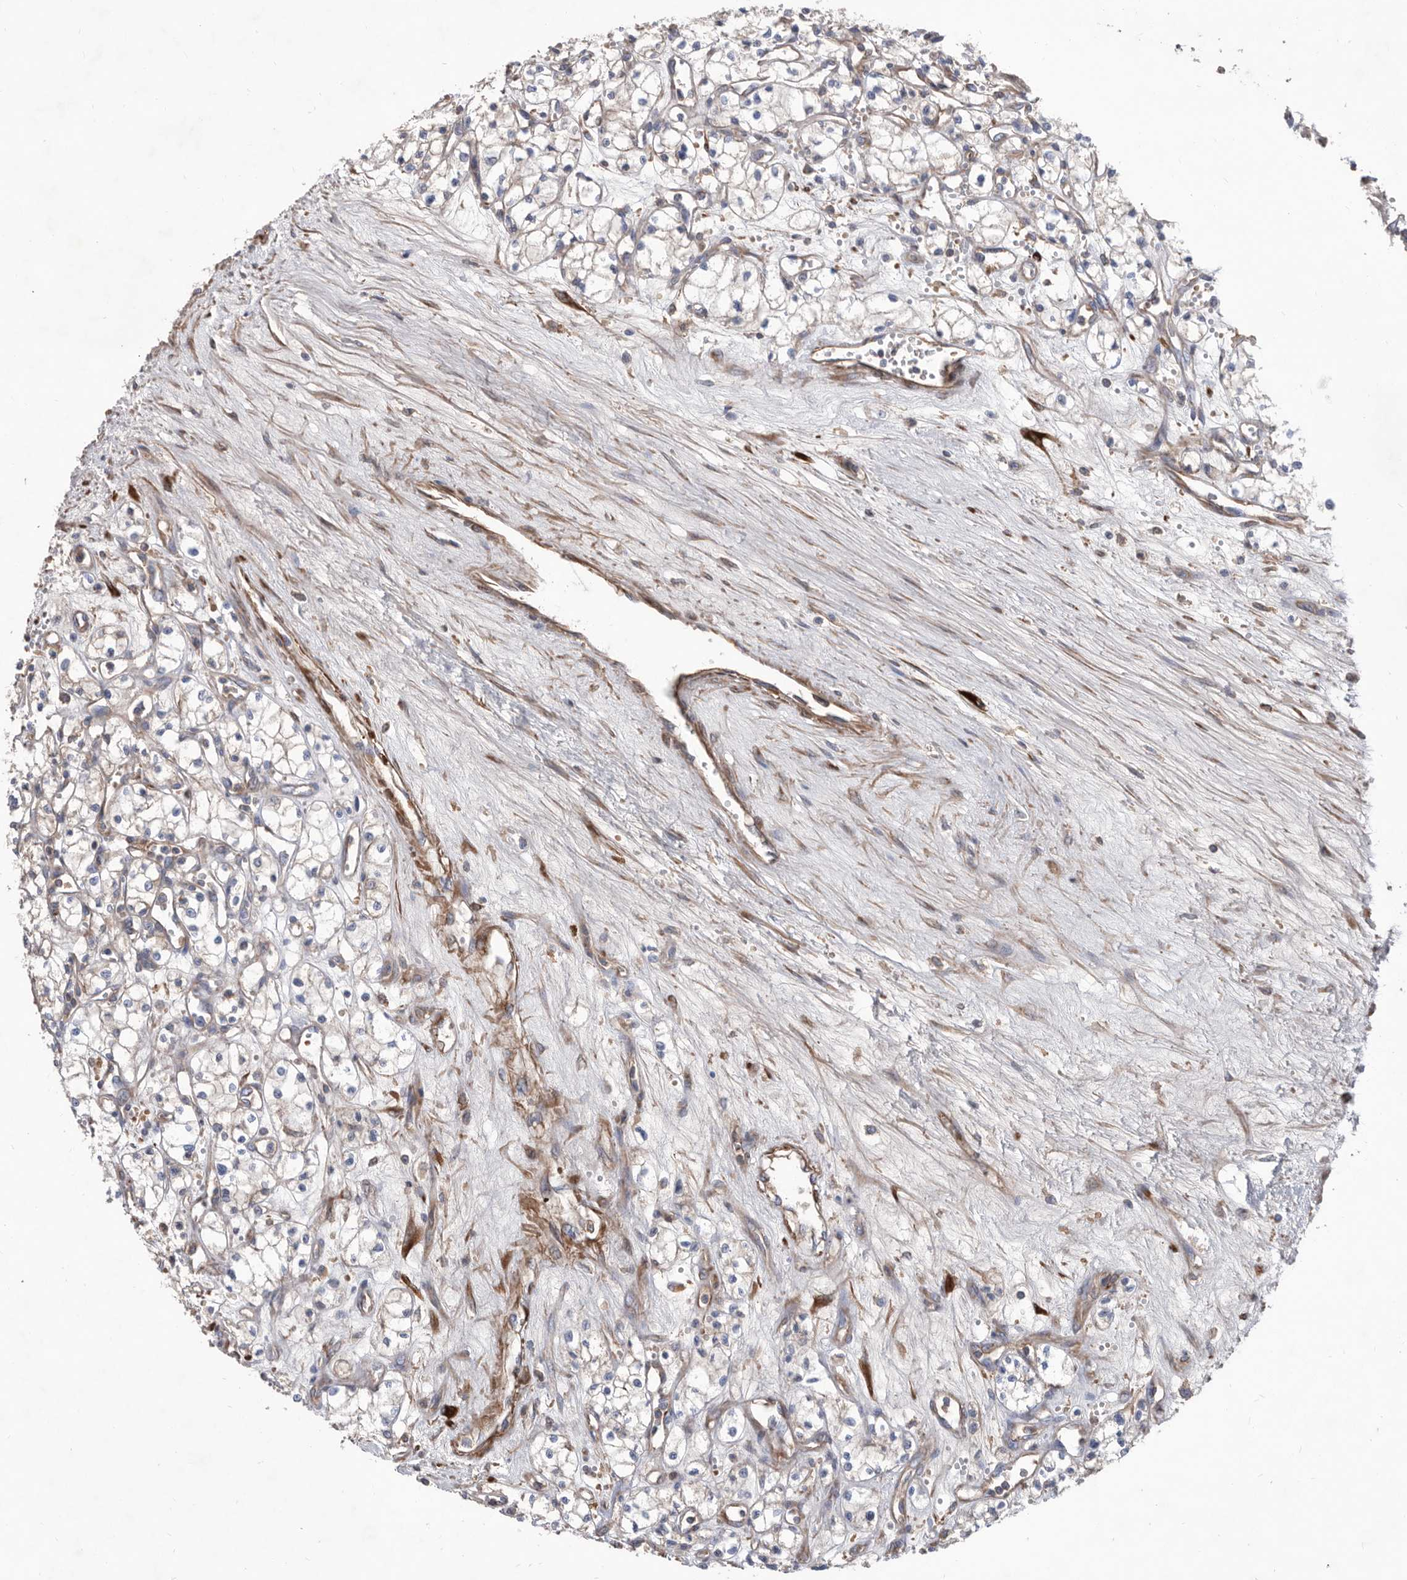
{"staining": {"intensity": "negative", "quantity": "none", "location": "none"}, "tissue": "renal cancer", "cell_type": "Tumor cells", "image_type": "cancer", "snomed": [{"axis": "morphology", "description": "Adenocarcinoma, NOS"}, {"axis": "topography", "description": "Kidney"}], "caption": "Tumor cells show no significant positivity in renal cancer.", "gene": "ATP13A3", "patient": {"sex": "male", "age": 59}}